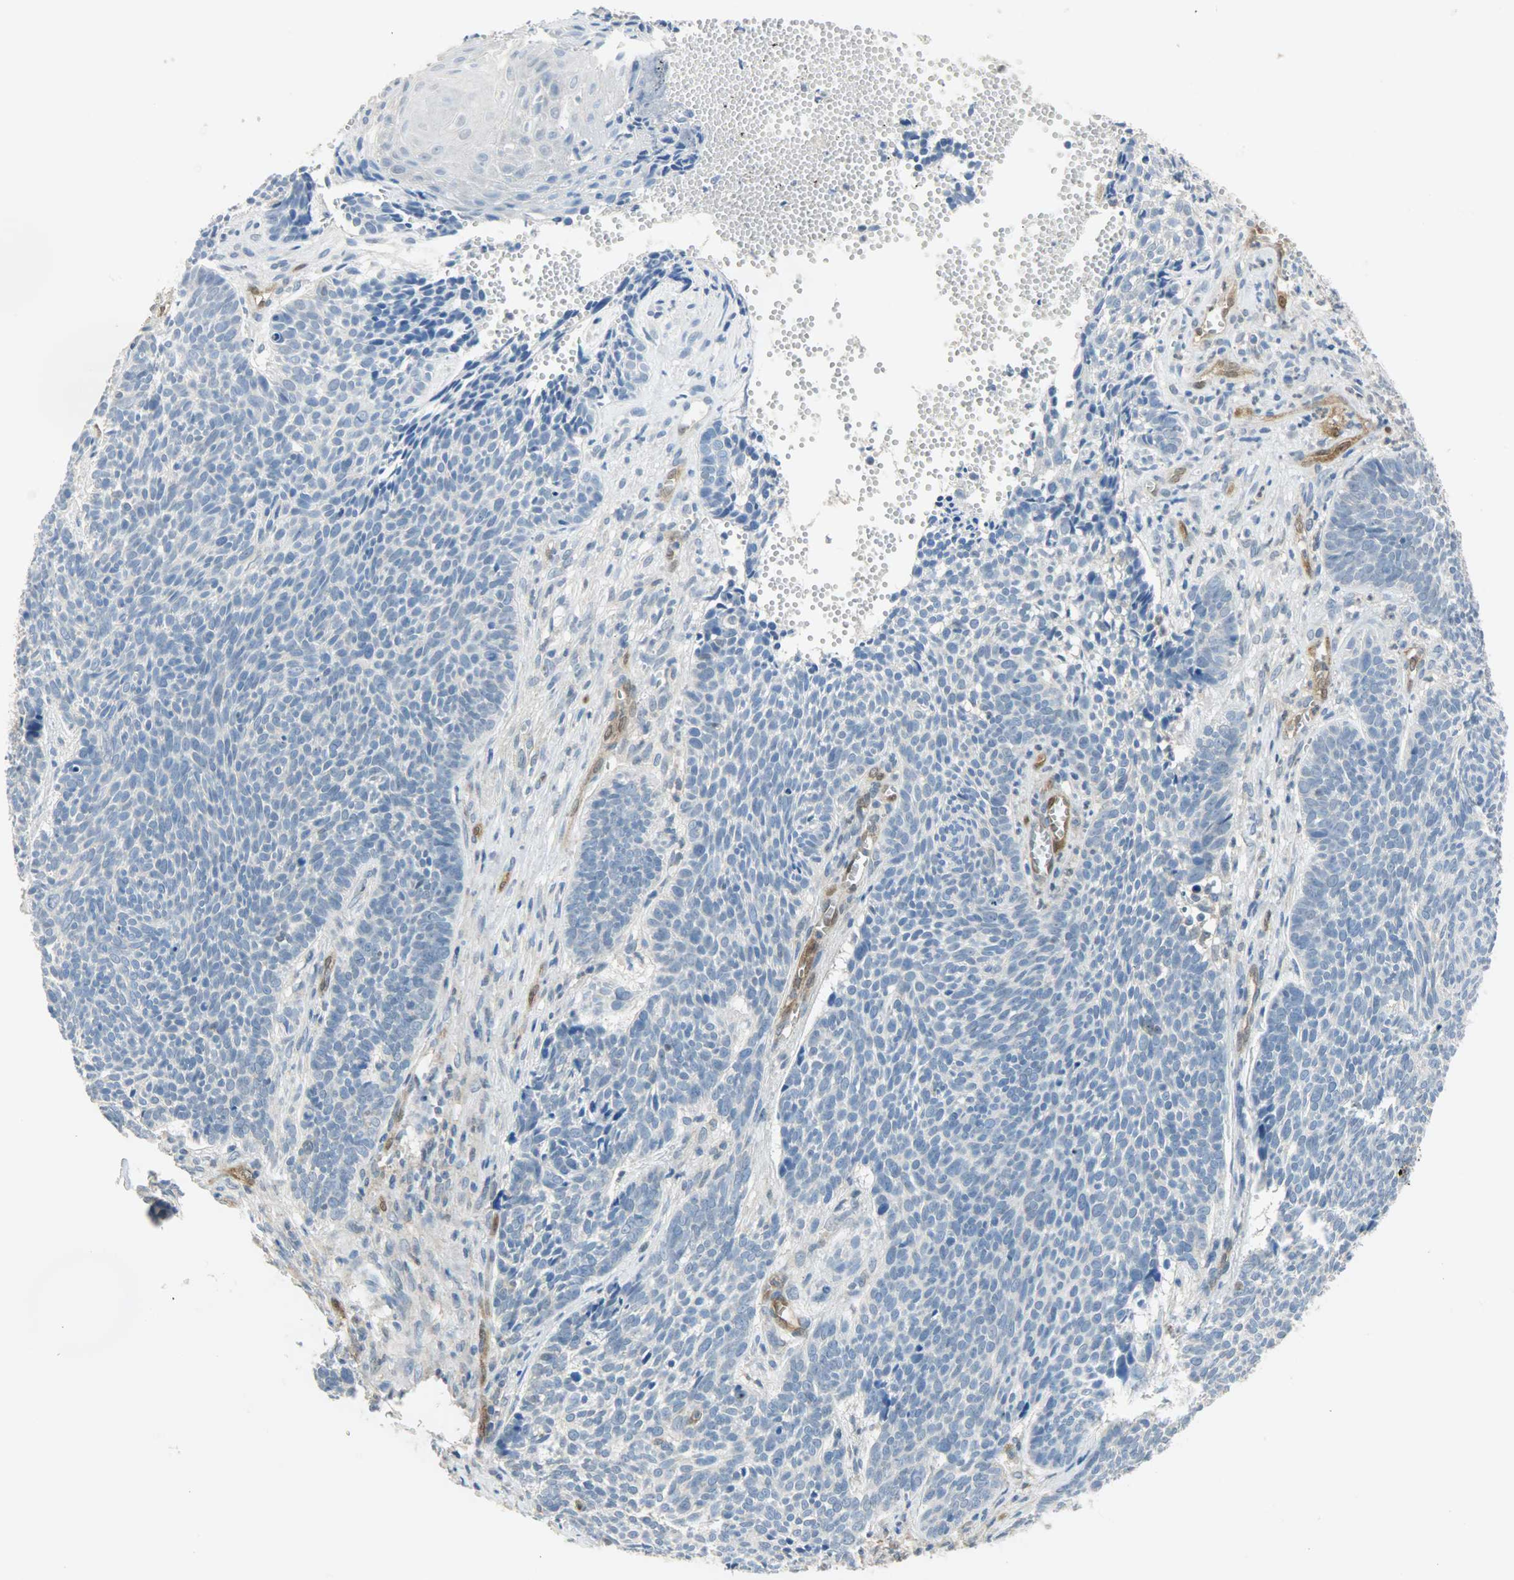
{"staining": {"intensity": "negative", "quantity": "none", "location": "none"}, "tissue": "skin cancer", "cell_type": "Tumor cells", "image_type": "cancer", "snomed": [{"axis": "morphology", "description": "Basal cell carcinoma"}, {"axis": "topography", "description": "Skin"}], "caption": "The micrograph exhibits no staining of tumor cells in skin cancer.", "gene": "FKBP1A", "patient": {"sex": "male", "age": 84}}